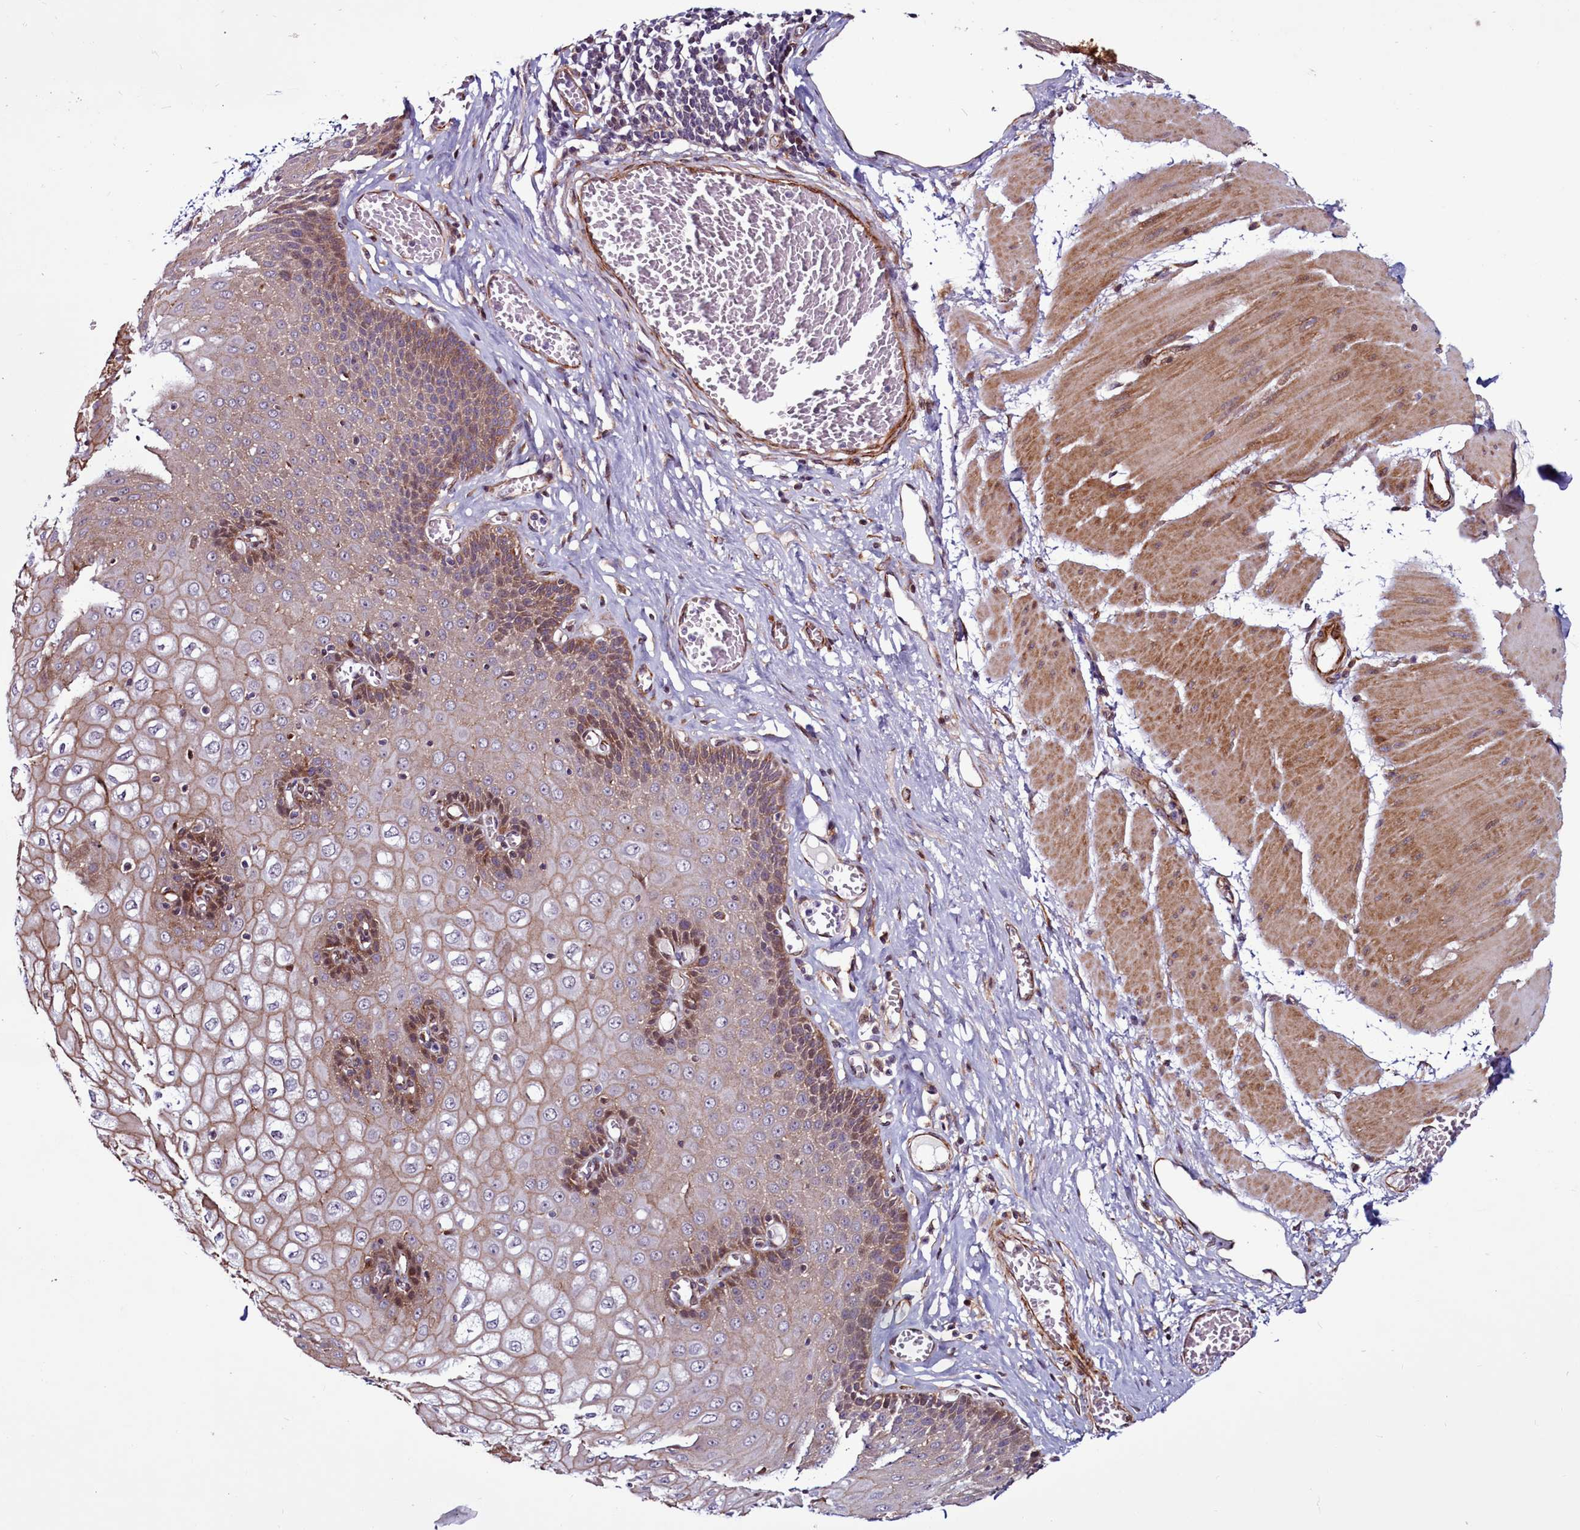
{"staining": {"intensity": "moderate", "quantity": "25%-75%", "location": "cytoplasmic/membranous"}, "tissue": "esophagus", "cell_type": "Squamous epithelial cells", "image_type": "normal", "snomed": [{"axis": "morphology", "description": "Normal tissue, NOS"}, {"axis": "topography", "description": "Esophagus"}], "caption": "An immunohistochemistry photomicrograph of unremarkable tissue is shown. Protein staining in brown highlights moderate cytoplasmic/membranous positivity in esophagus within squamous epithelial cells.", "gene": "MCRIP1", "patient": {"sex": "male", "age": 60}}